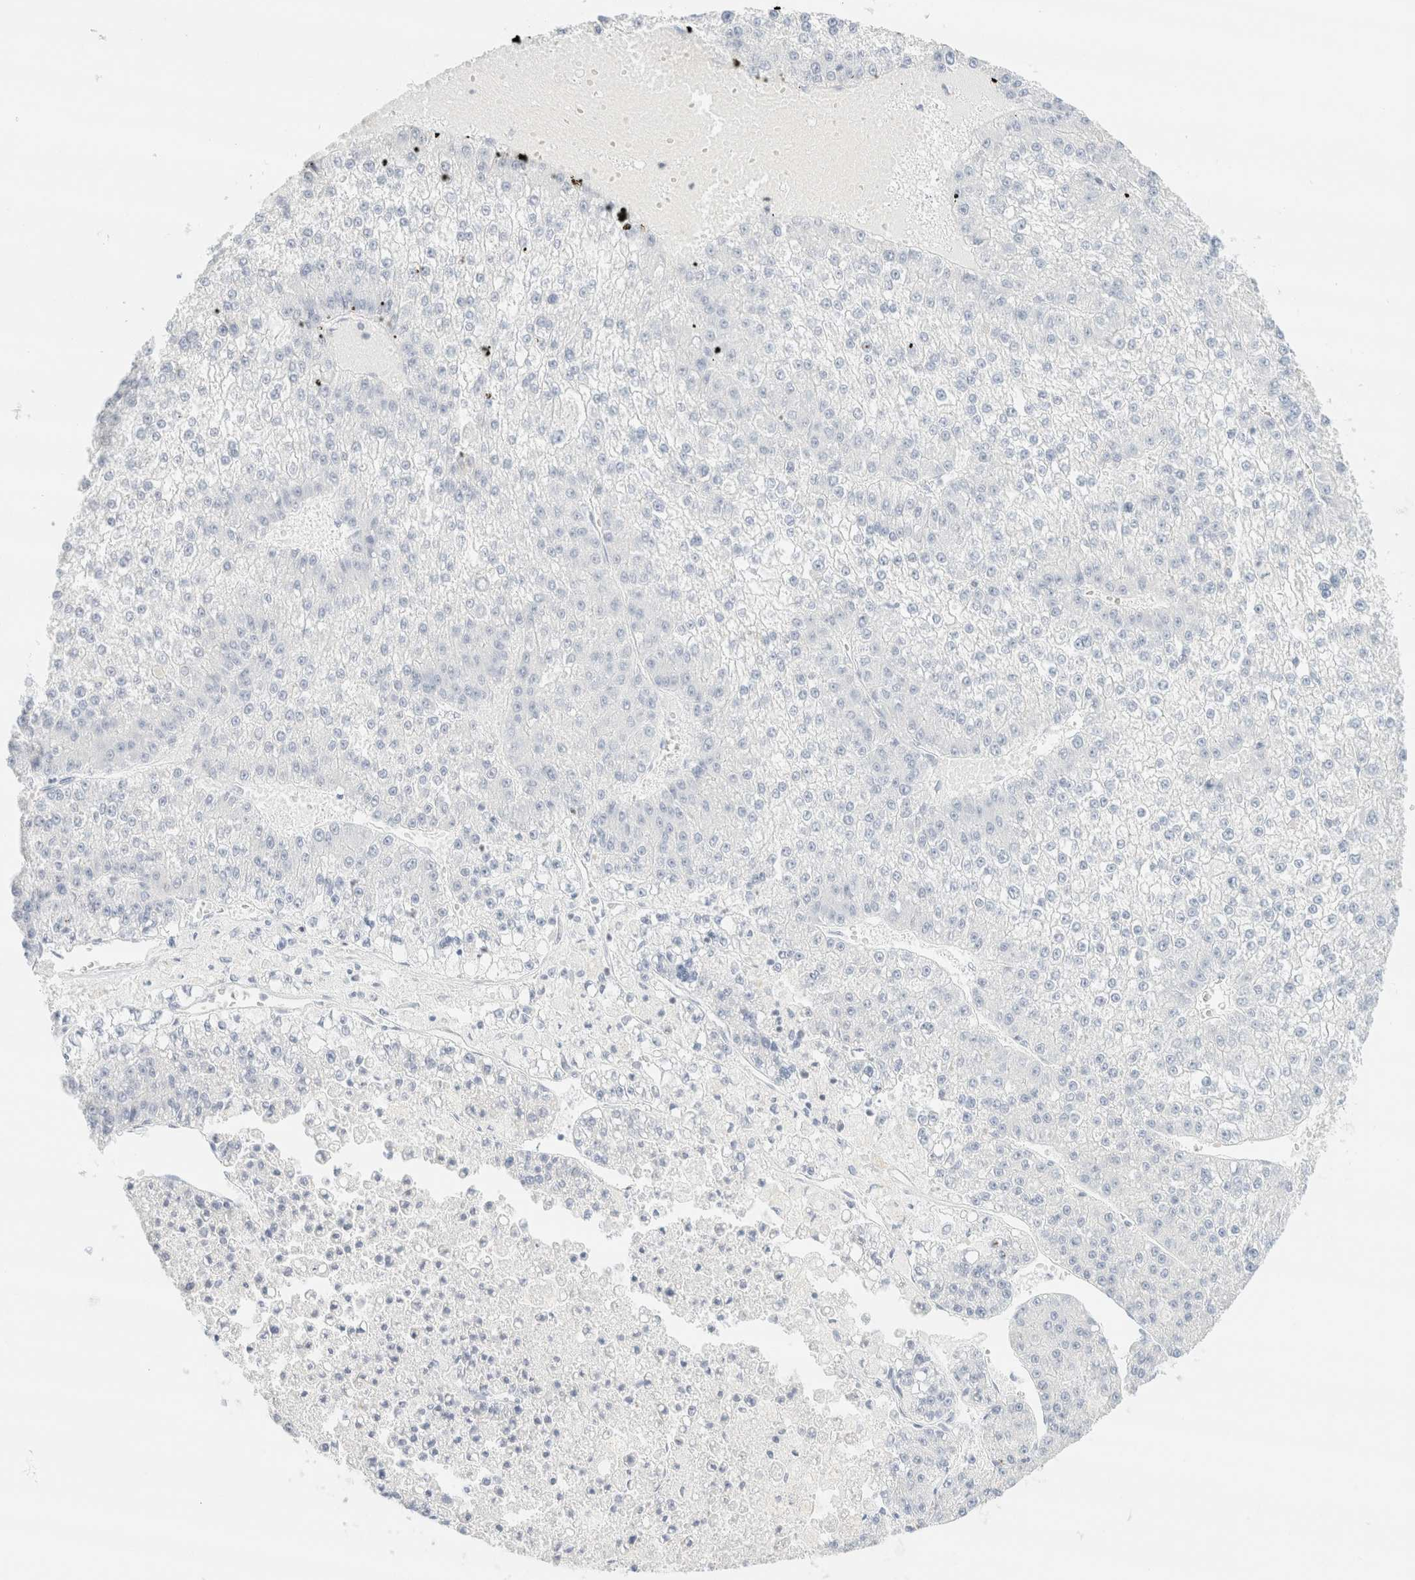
{"staining": {"intensity": "negative", "quantity": "none", "location": "none"}, "tissue": "liver cancer", "cell_type": "Tumor cells", "image_type": "cancer", "snomed": [{"axis": "morphology", "description": "Carcinoma, Hepatocellular, NOS"}, {"axis": "topography", "description": "Liver"}], "caption": "This is an IHC photomicrograph of liver cancer. There is no staining in tumor cells.", "gene": "IKZF3", "patient": {"sex": "female", "age": 73}}